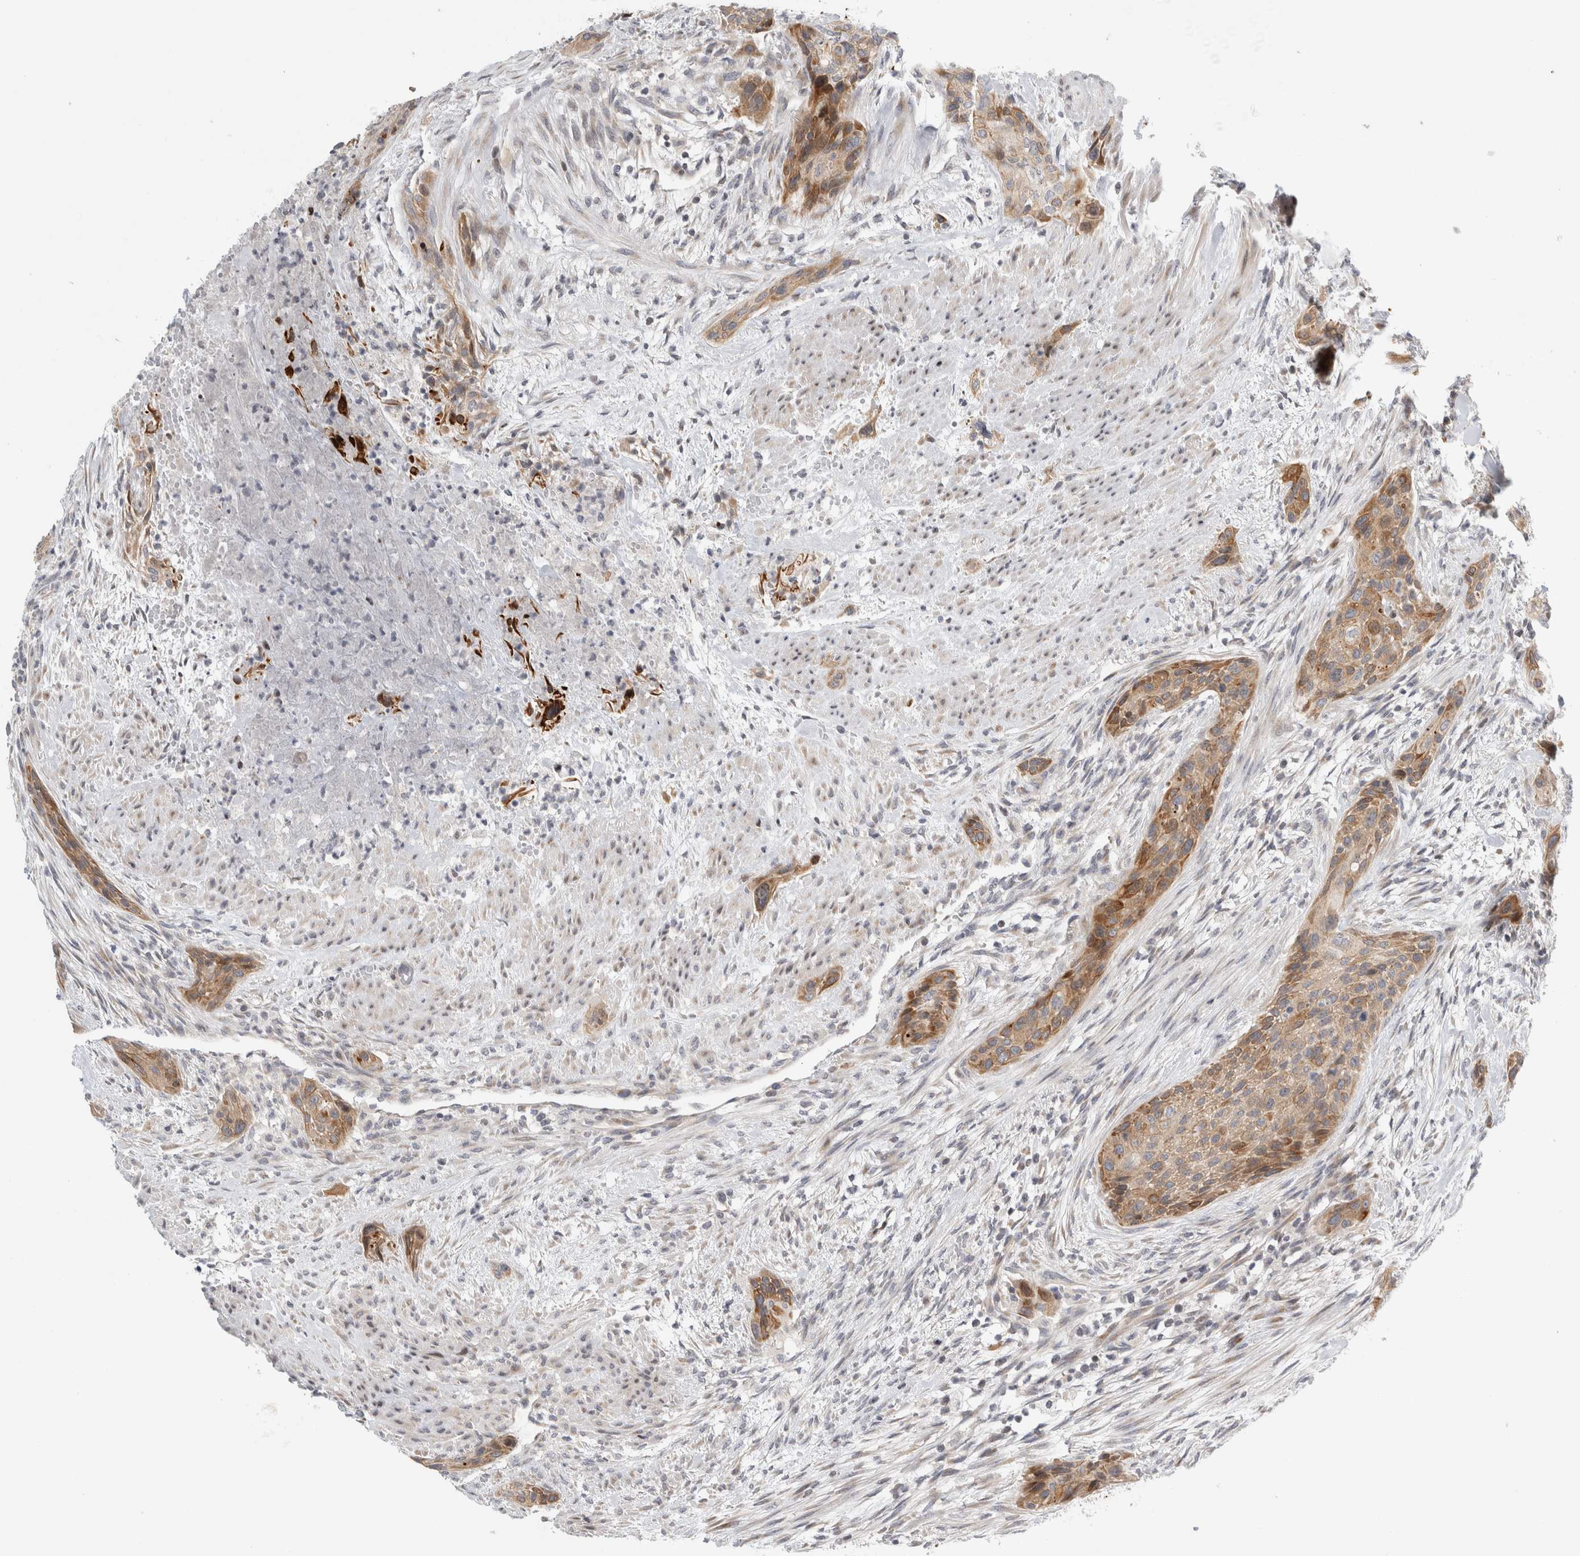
{"staining": {"intensity": "moderate", "quantity": ">75%", "location": "cytoplasmic/membranous"}, "tissue": "urothelial cancer", "cell_type": "Tumor cells", "image_type": "cancer", "snomed": [{"axis": "morphology", "description": "Urothelial carcinoma, High grade"}, {"axis": "topography", "description": "Urinary bladder"}], "caption": "The photomicrograph shows a brown stain indicating the presence of a protein in the cytoplasmic/membranous of tumor cells in urothelial cancer. (DAB (3,3'-diaminobenzidine) IHC, brown staining for protein, blue staining for nuclei).", "gene": "UTP25", "patient": {"sex": "male", "age": 35}}